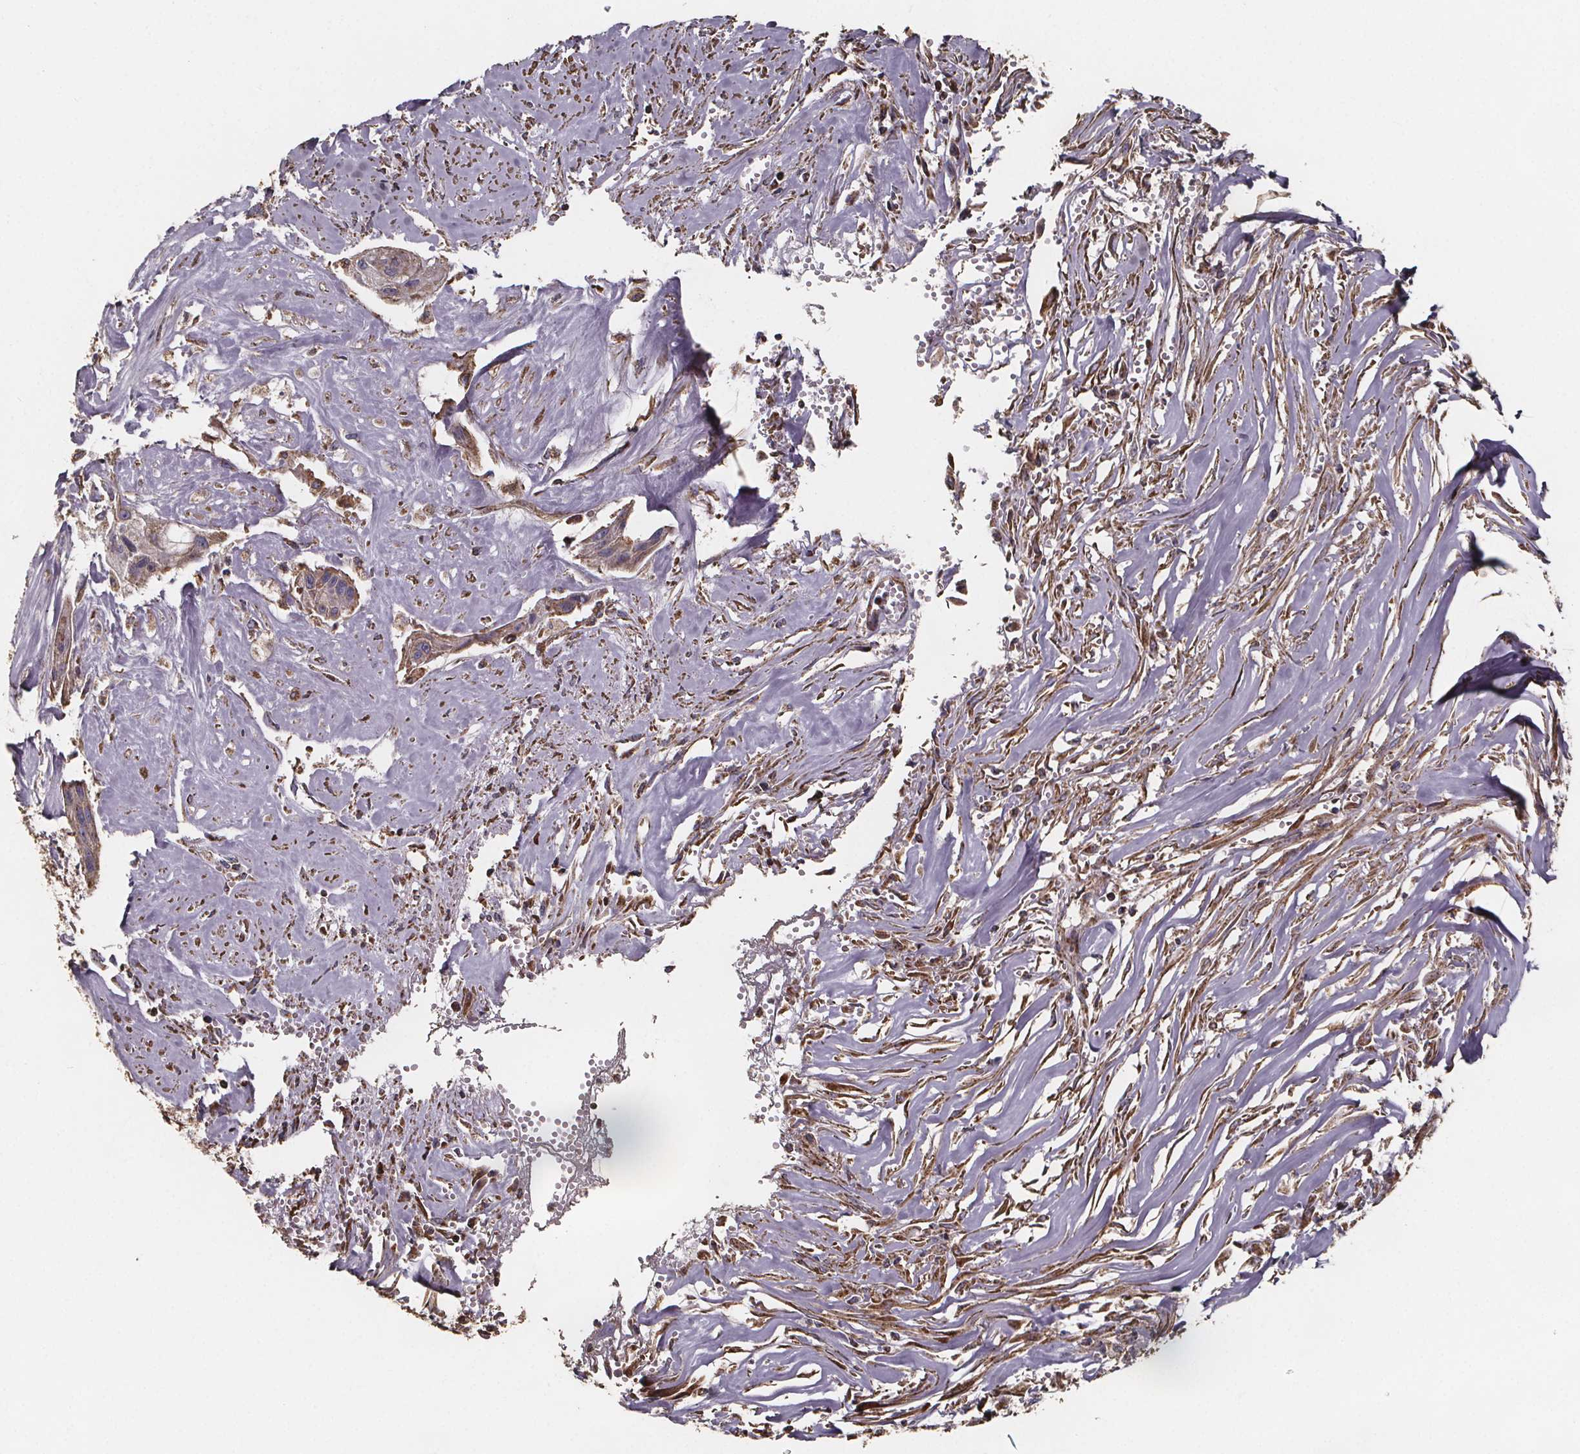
{"staining": {"intensity": "weak", "quantity": ">75%", "location": "cytoplasmic/membranous"}, "tissue": "cervical cancer", "cell_type": "Tumor cells", "image_type": "cancer", "snomed": [{"axis": "morphology", "description": "Squamous cell carcinoma, NOS"}, {"axis": "topography", "description": "Cervix"}], "caption": "Immunohistochemical staining of cervical squamous cell carcinoma reveals low levels of weak cytoplasmic/membranous protein expression in approximately >75% of tumor cells. (Brightfield microscopy of DAB IHC at high magnification).", "gene": "SLC35D2", "patient": {"sex": "female", "age": 49}}